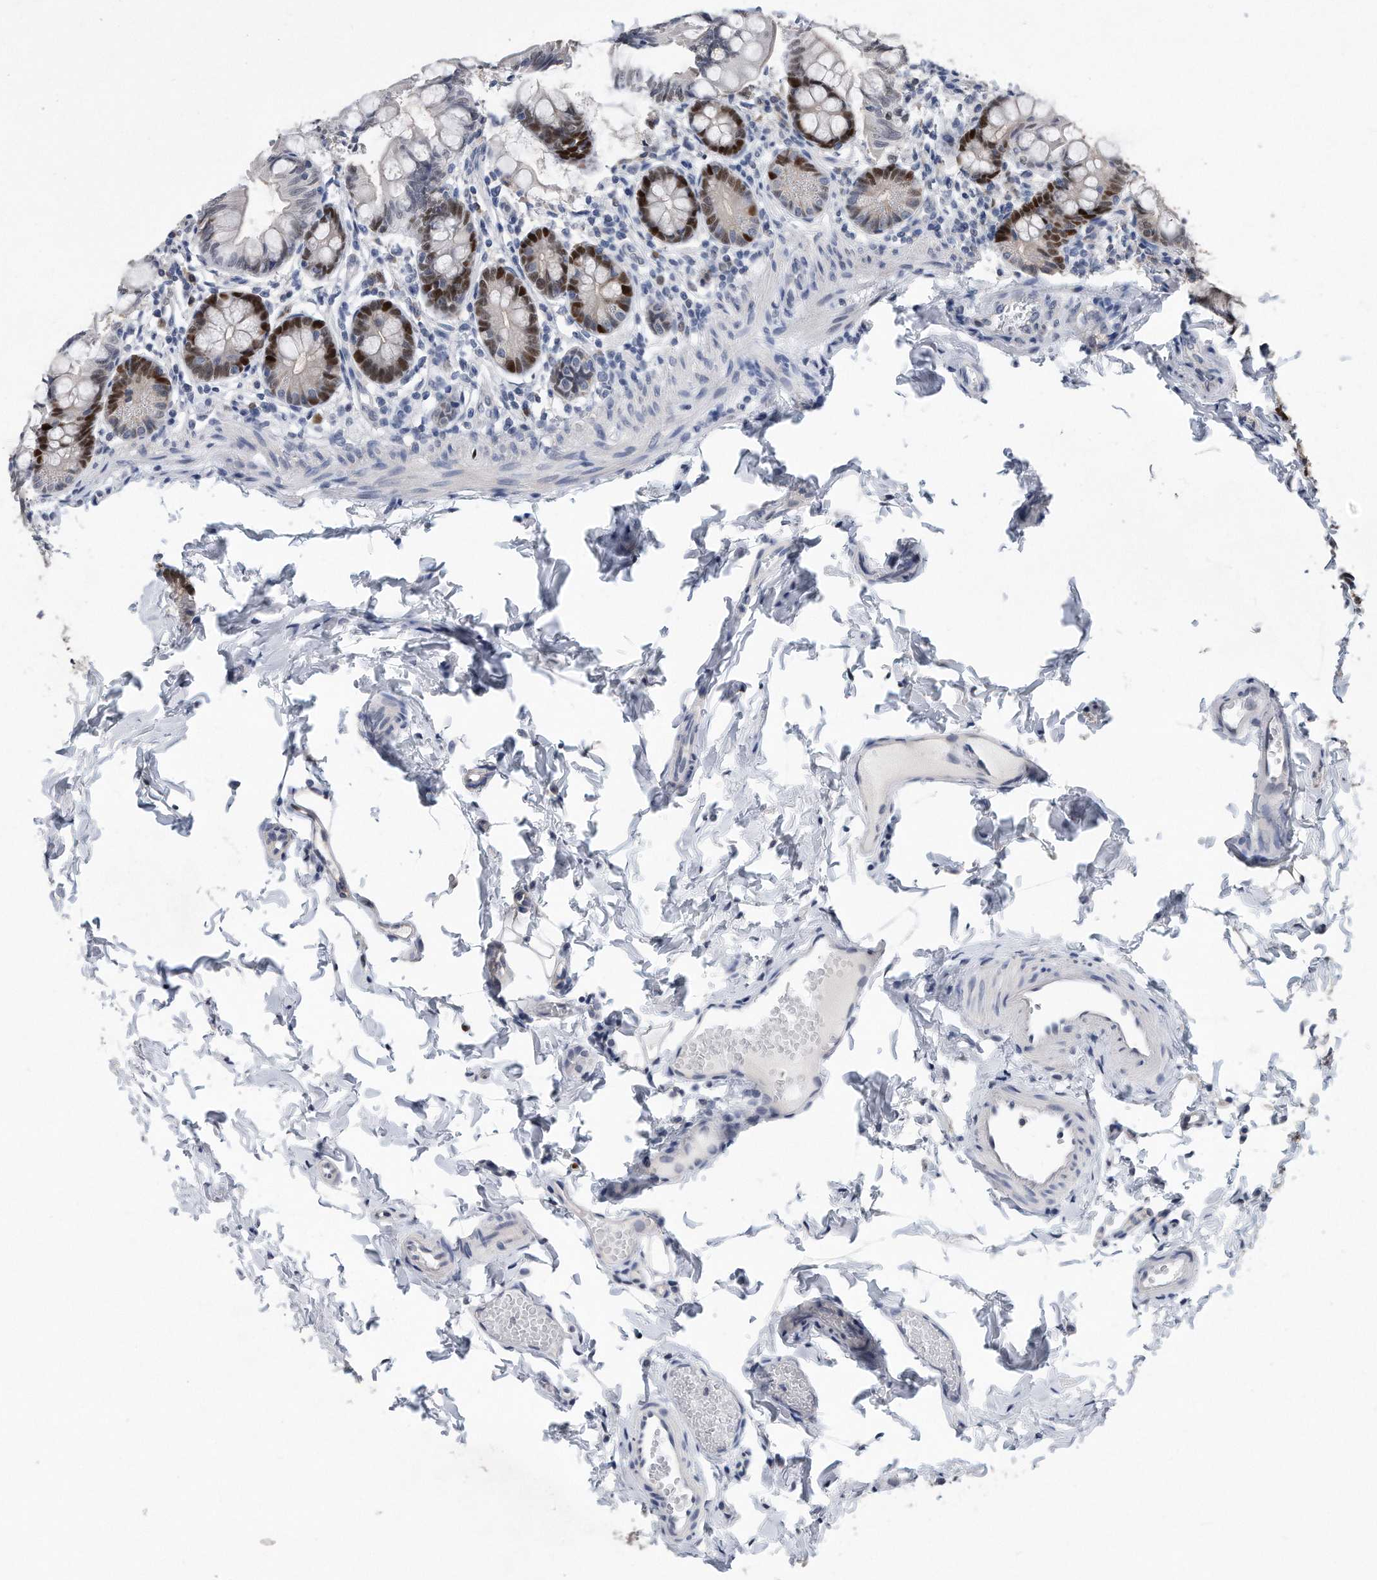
{"staining": {"intensity": "strong", "quantity": "25%-75%", "location": "nuclear"}, "tissue": "small intestine", "cell_type": "Glandular cells", "image_type": "normal", "snomed": [{"axis": "morphology", "description": "Normal tissue, NOS"}, {"axis": "topography", "description": "Small intestine"}], "caption": "IHC micrograph of unremarkable small intestine: human small intestine stained using IHC exhibits high levels of strong protein expression localized specifically in the nuclear of glandular cells, appearing as a nuclear brown color.", "gene": "PCNA", "patient": {"sex": "male", "age": 7}}